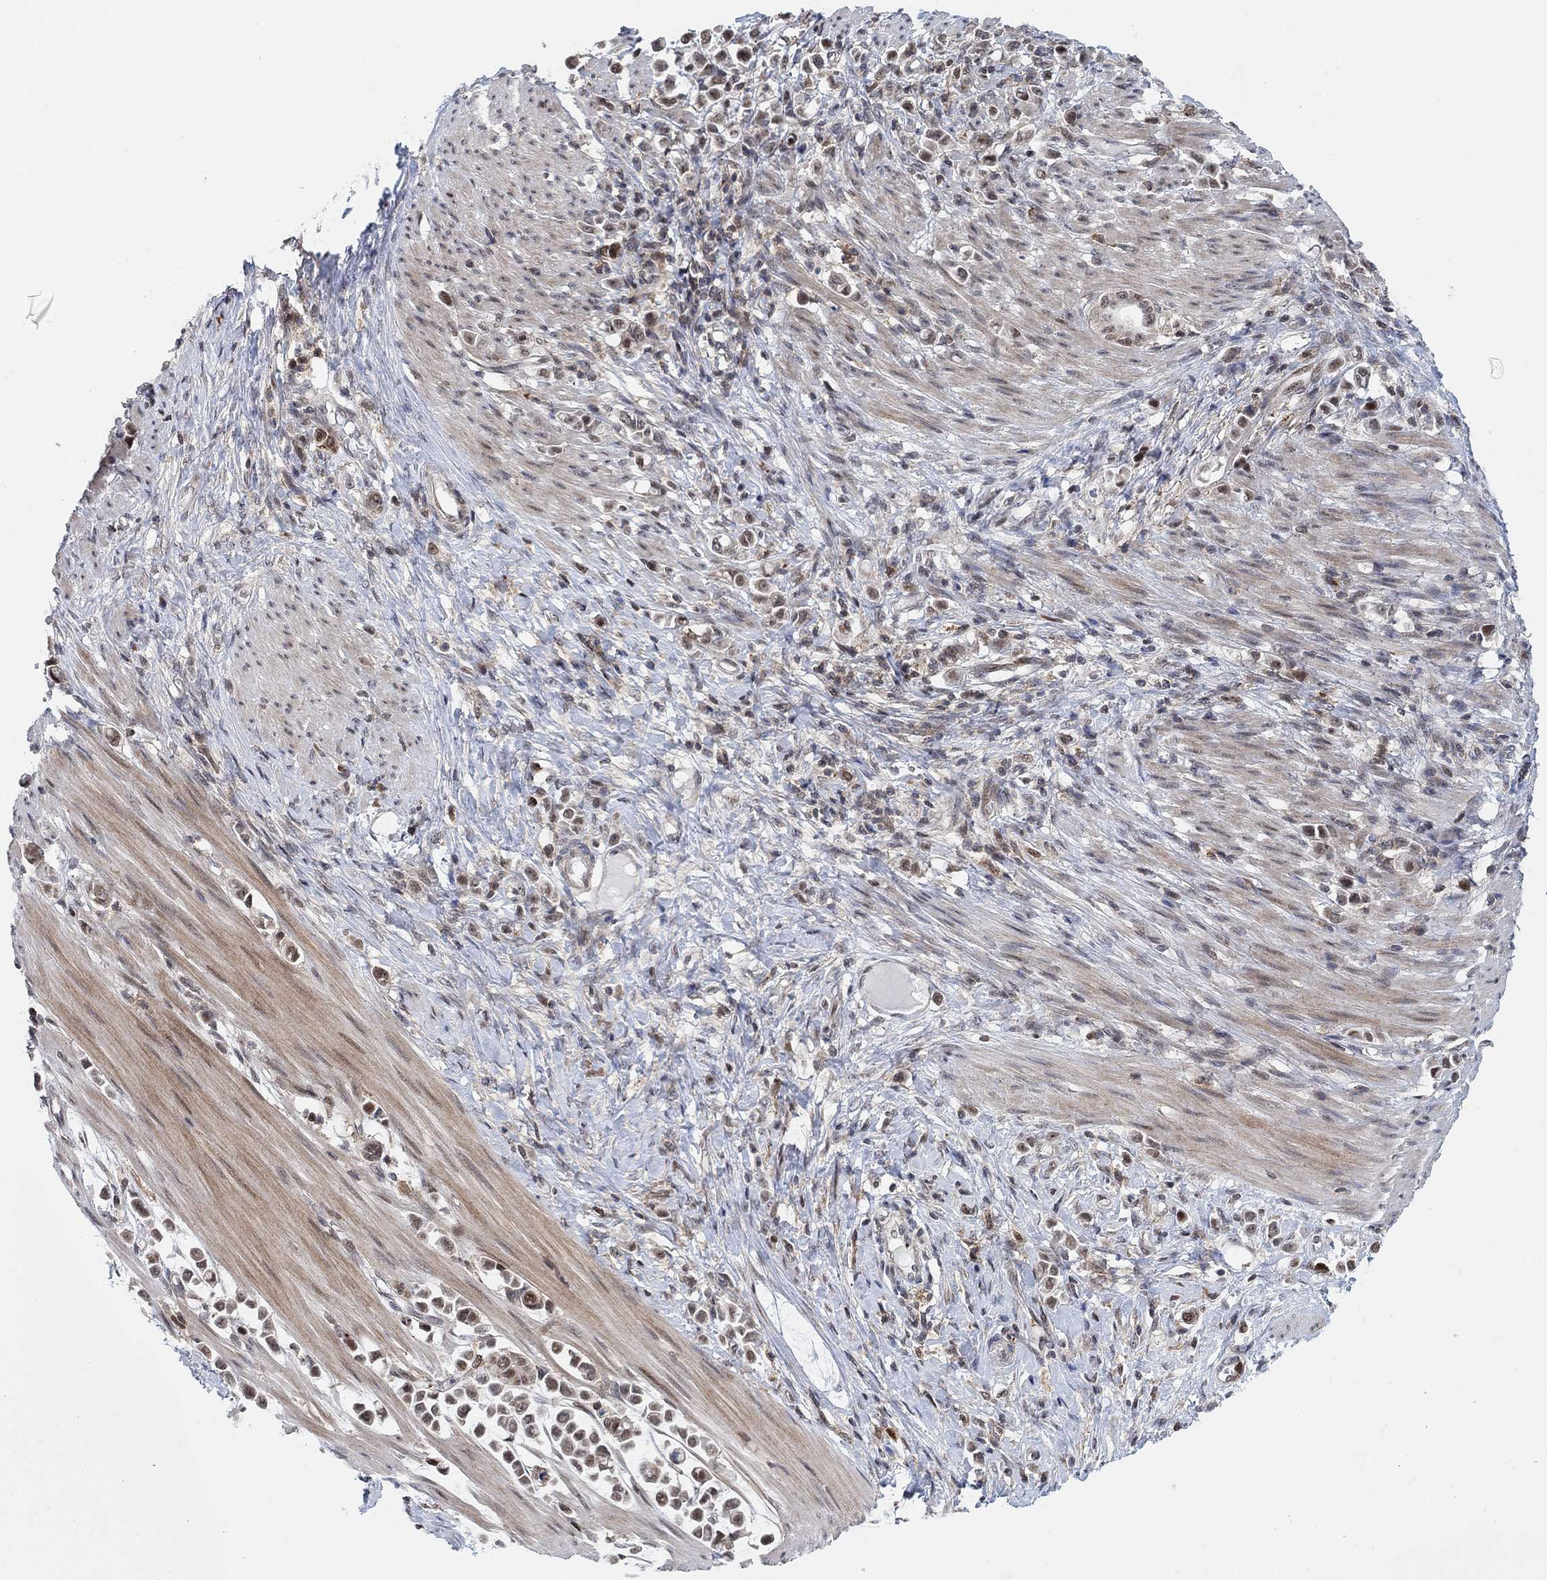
{"staining": {"intensity": "moderate", "quantity": "25%-75%", "location": "nuclear"}, "tissue": "stomach cancer", "cell_type": "Tumor cells", "image_type": "cancer", "snomed": [{"axis": "morphology", "description": "Adenocarcinoma, NOS"}, {"axis": "topography", "description": "Stomach"}], "caption": "Adenocarcinoma (stomach) was stained to show a protein in brown. There is medium levels of moderate nuclear positivity in approximately 25%-75% of tumor cells.", "gene": "PWWP2B", "patient": {"sex": "male", "age": 82}}